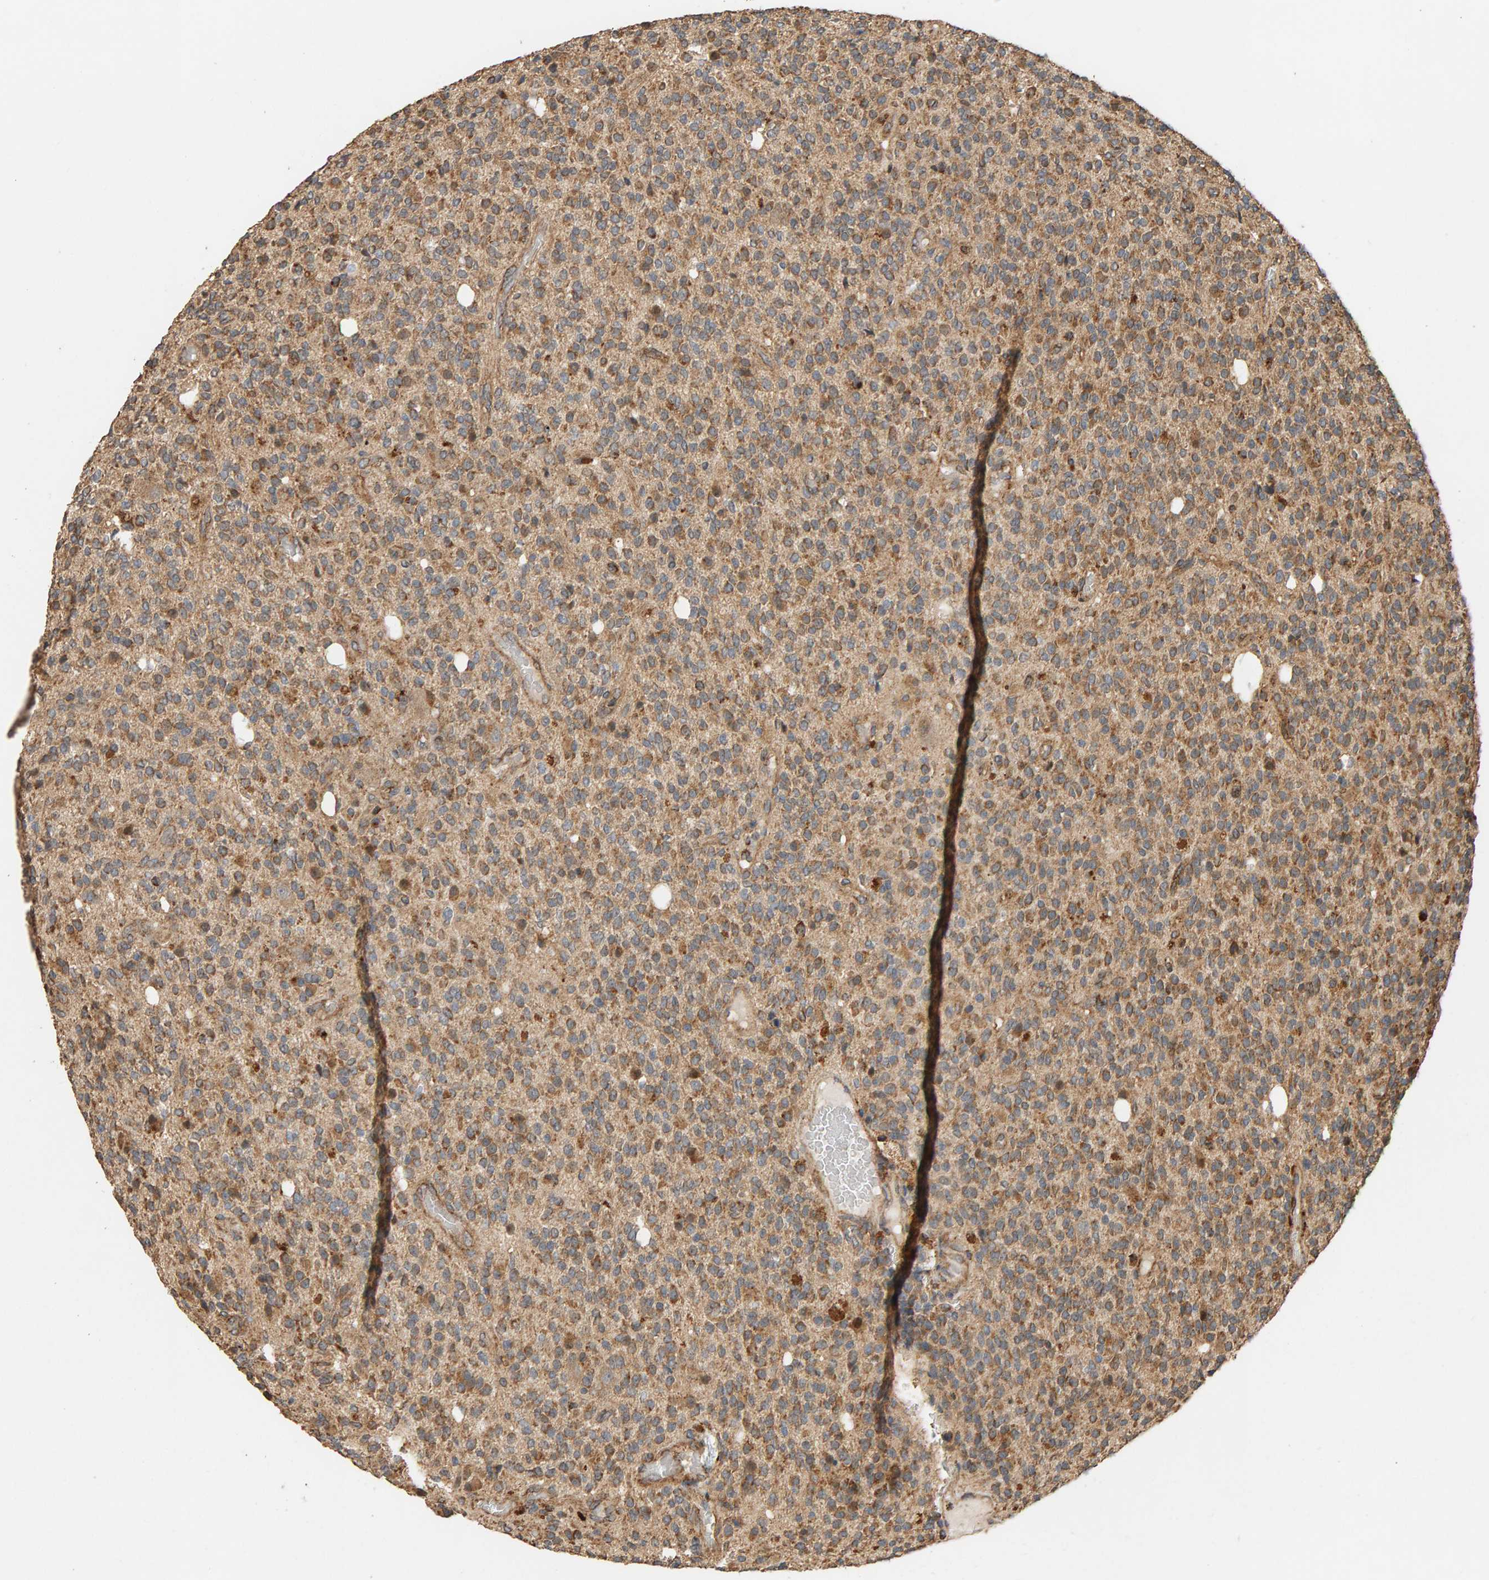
{"staining": {"intensity": "moderate", "quantity": ">75%", "location": "cytoplasmic/membranous"}, "tissue": "glioma", "cell_type": "Tumor cells", "image_type": "cancer", "snomed": [{"axis": "morphology", "description": "Glioma, malignant, High grade"}, {"axis": "topography", "description": "Brain"}], "caption": "Human glioma stained with a brown dye exhibits moderate cytoplasmic/membranous positive expression in about >75% of tumor cells.", "gene": "GSTK1", "patient": {"sex": "male", "age": 34}}